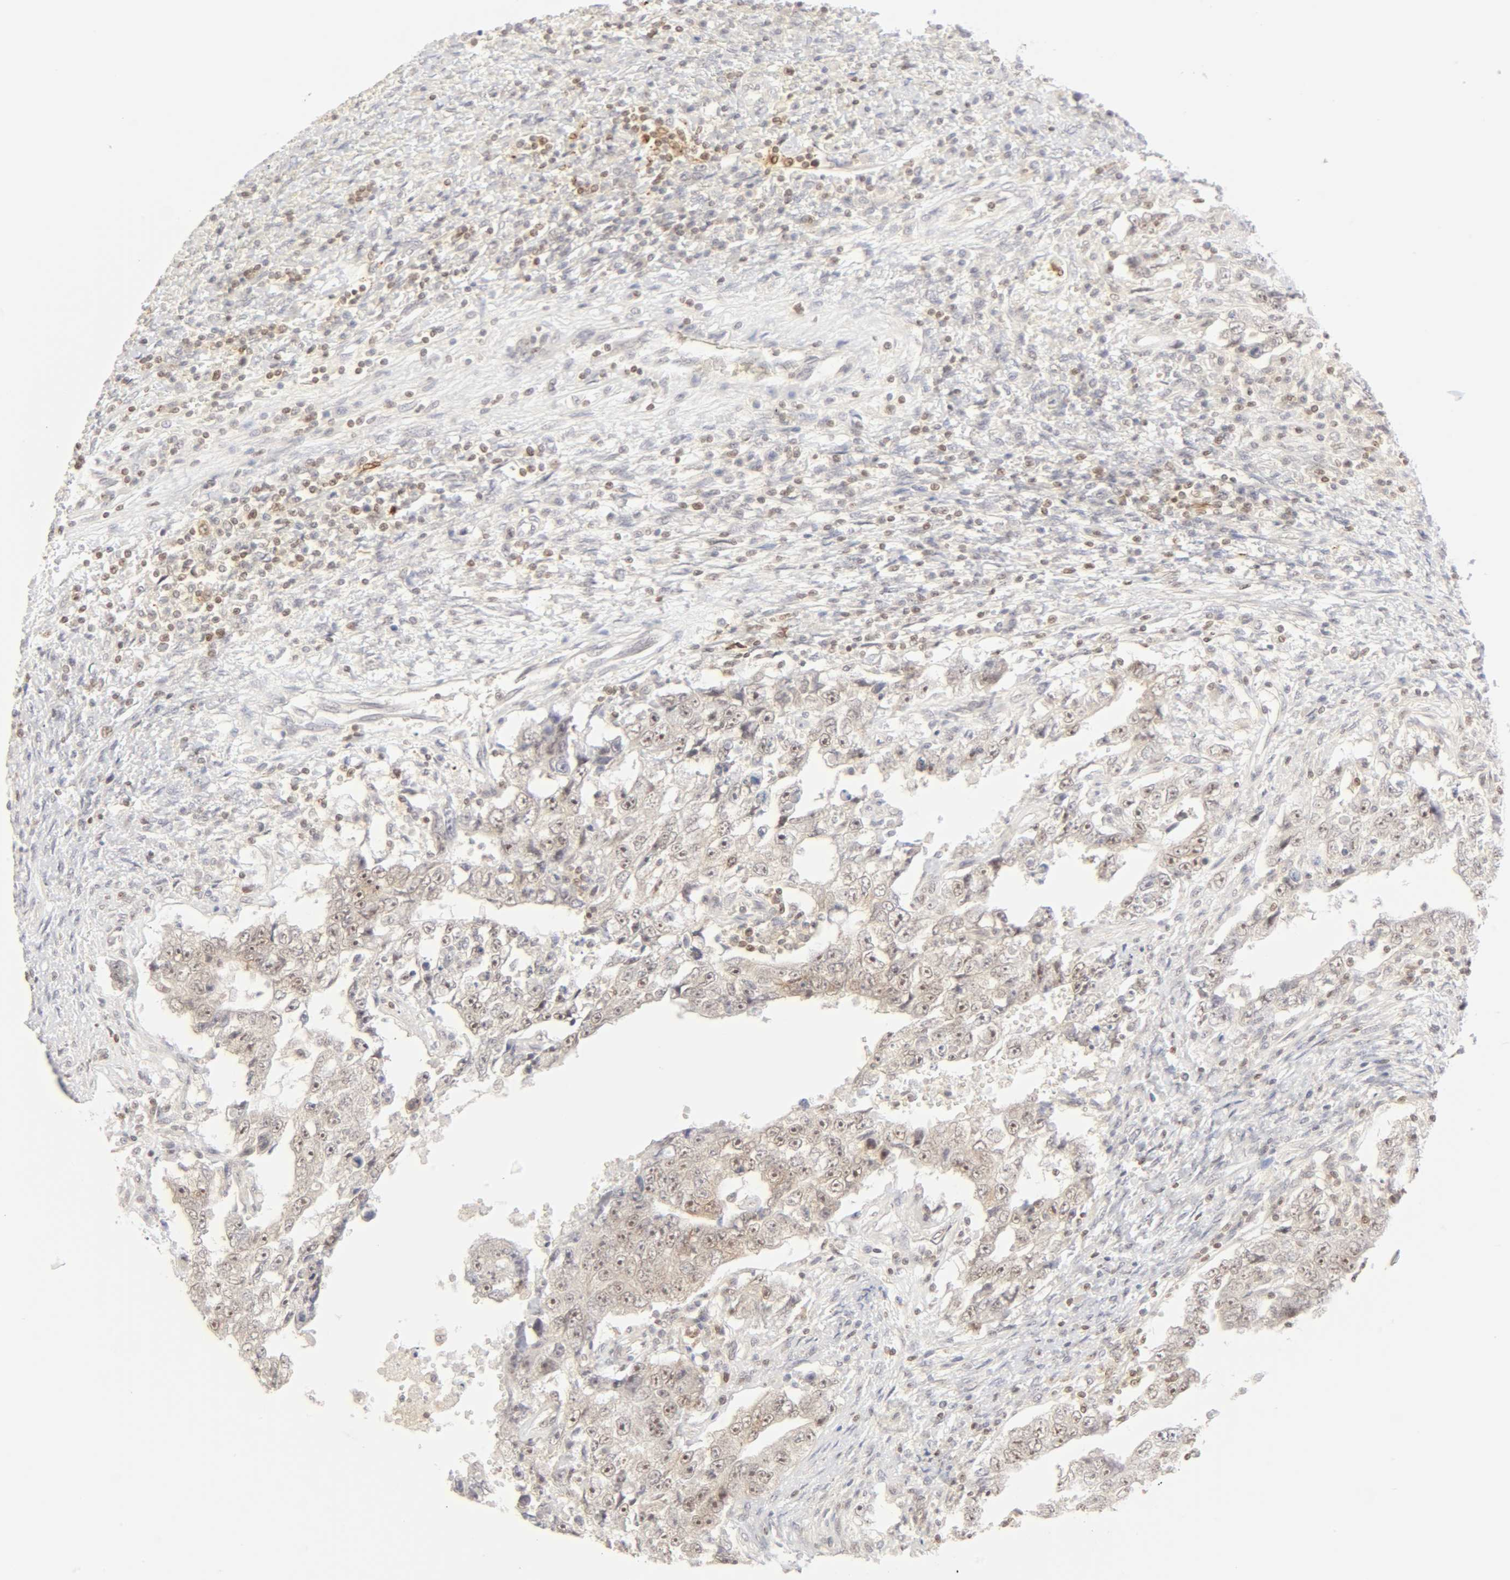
{"staining": {"intensity": "weak", "quantity": "<25%", "location": "cytoplasmic/membranous"}, "tissue": "testis cancer", "cell_type": "Tumor cells", "image_type": "cancer", "snomed": [{"axis": "morphology", "description": "Carcinoma, Embryonal, NOS"}, {"axis": "topography", "description": "Testis"}], "caption": "IHC photomicrograph of embryonal carcinoma (testis) stained for a protein (brown), which reveals no staining in tumor cells.", "gene": "KIF2A", "patient": {"sex": "male", "age": 26}}